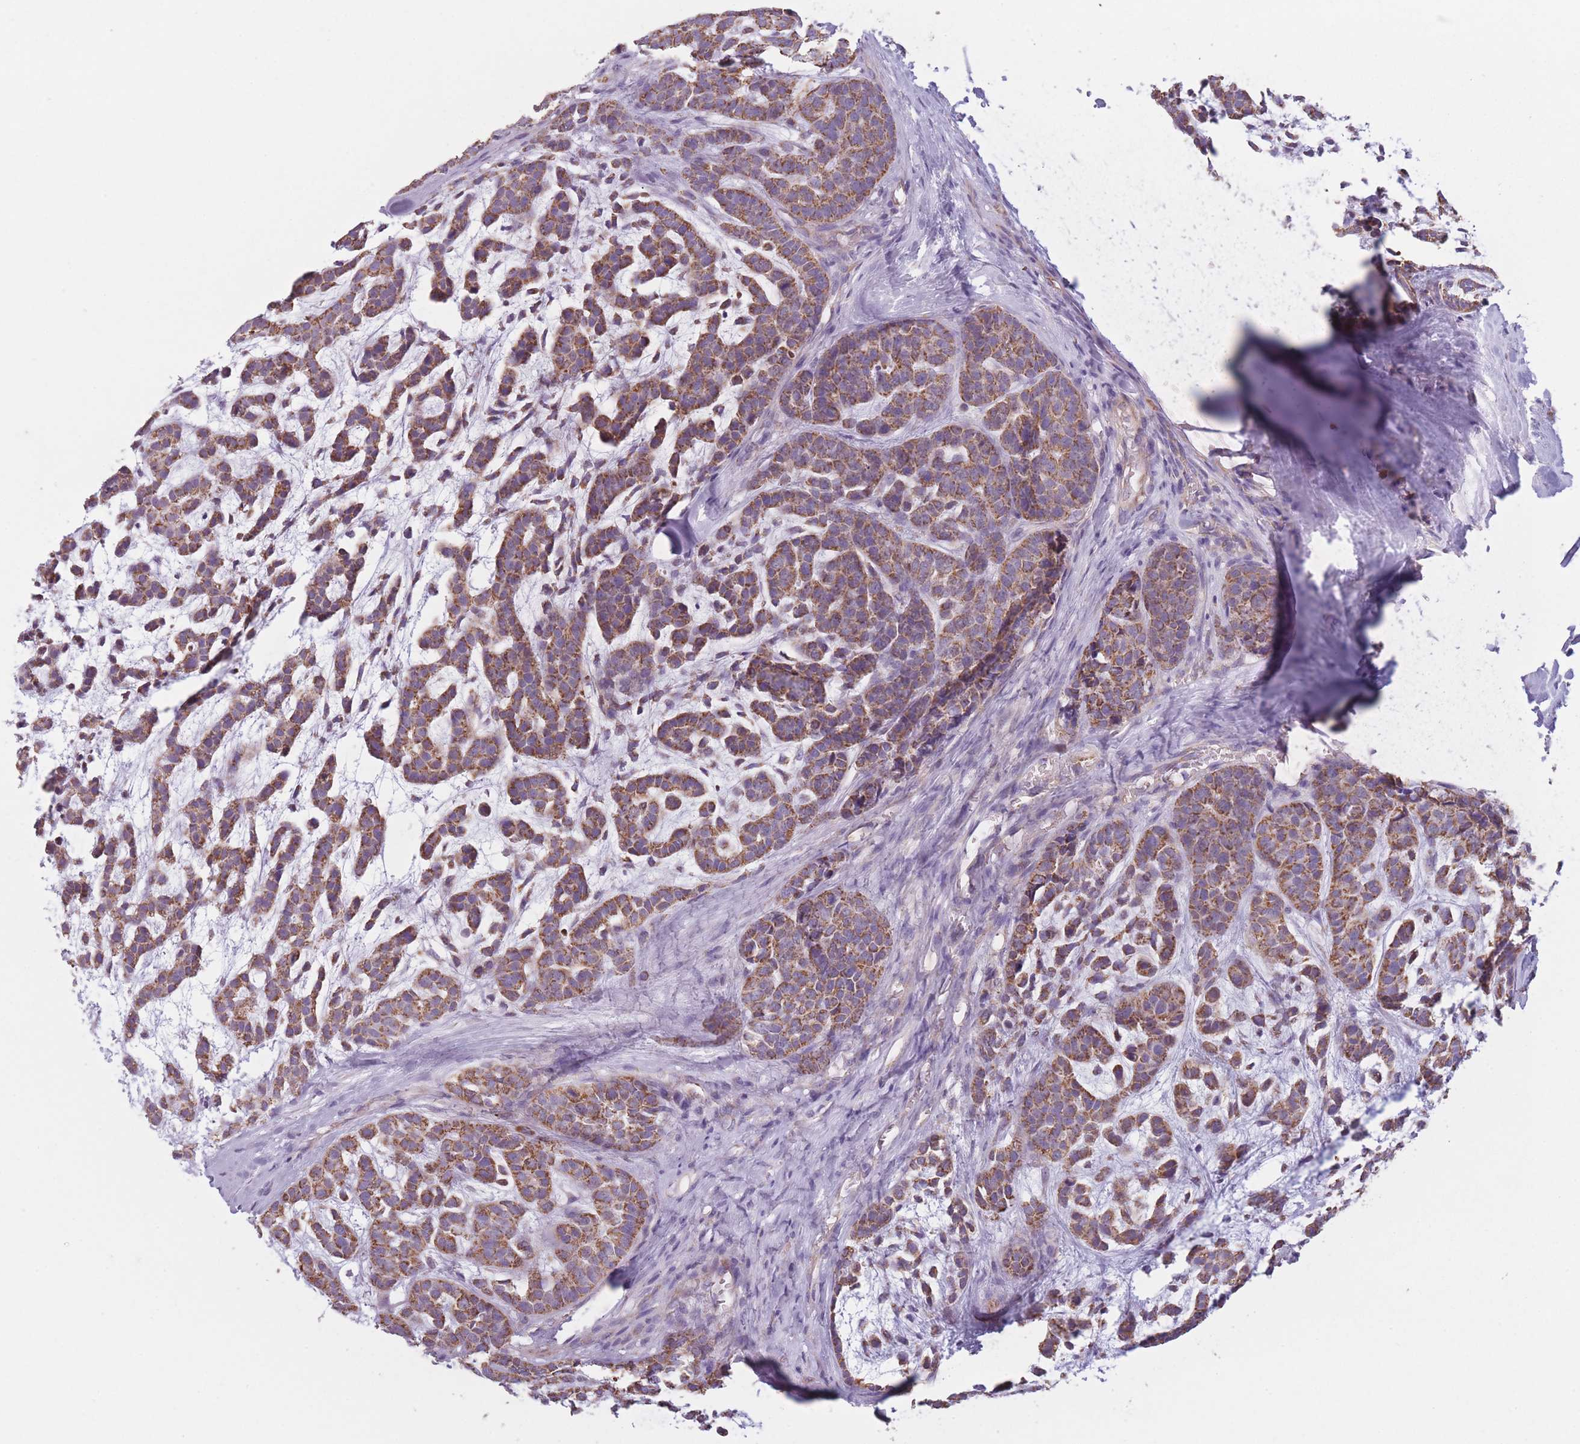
{"staining": {"intensity": "moderate", "quantity": ">75%", "location": "cytoplasmic/membranous"}, "tissue": "head and neck cancer", "cell_type": "Tumor cells", "image_type": "cancer", "snomed": [{"axis": "morphology", "description": "Adenocarcinoma, NOS"}, {"axis": "morphology", "description": "Adenoma, NOS"}, {"axis": "topography", "description": "Head-Neck"}], "caption": "Protein expression analysis of head and neck cancer (adenoma) displays moderate cytoplasmic/membranous staining in about >75% of tumor cells. (DAB (3,3'-diaminobenzidine) IHC with brightfield microscopy, high magnification).", "gene": "PRAM1", "patient": {"sex": "female", "age": 55}}